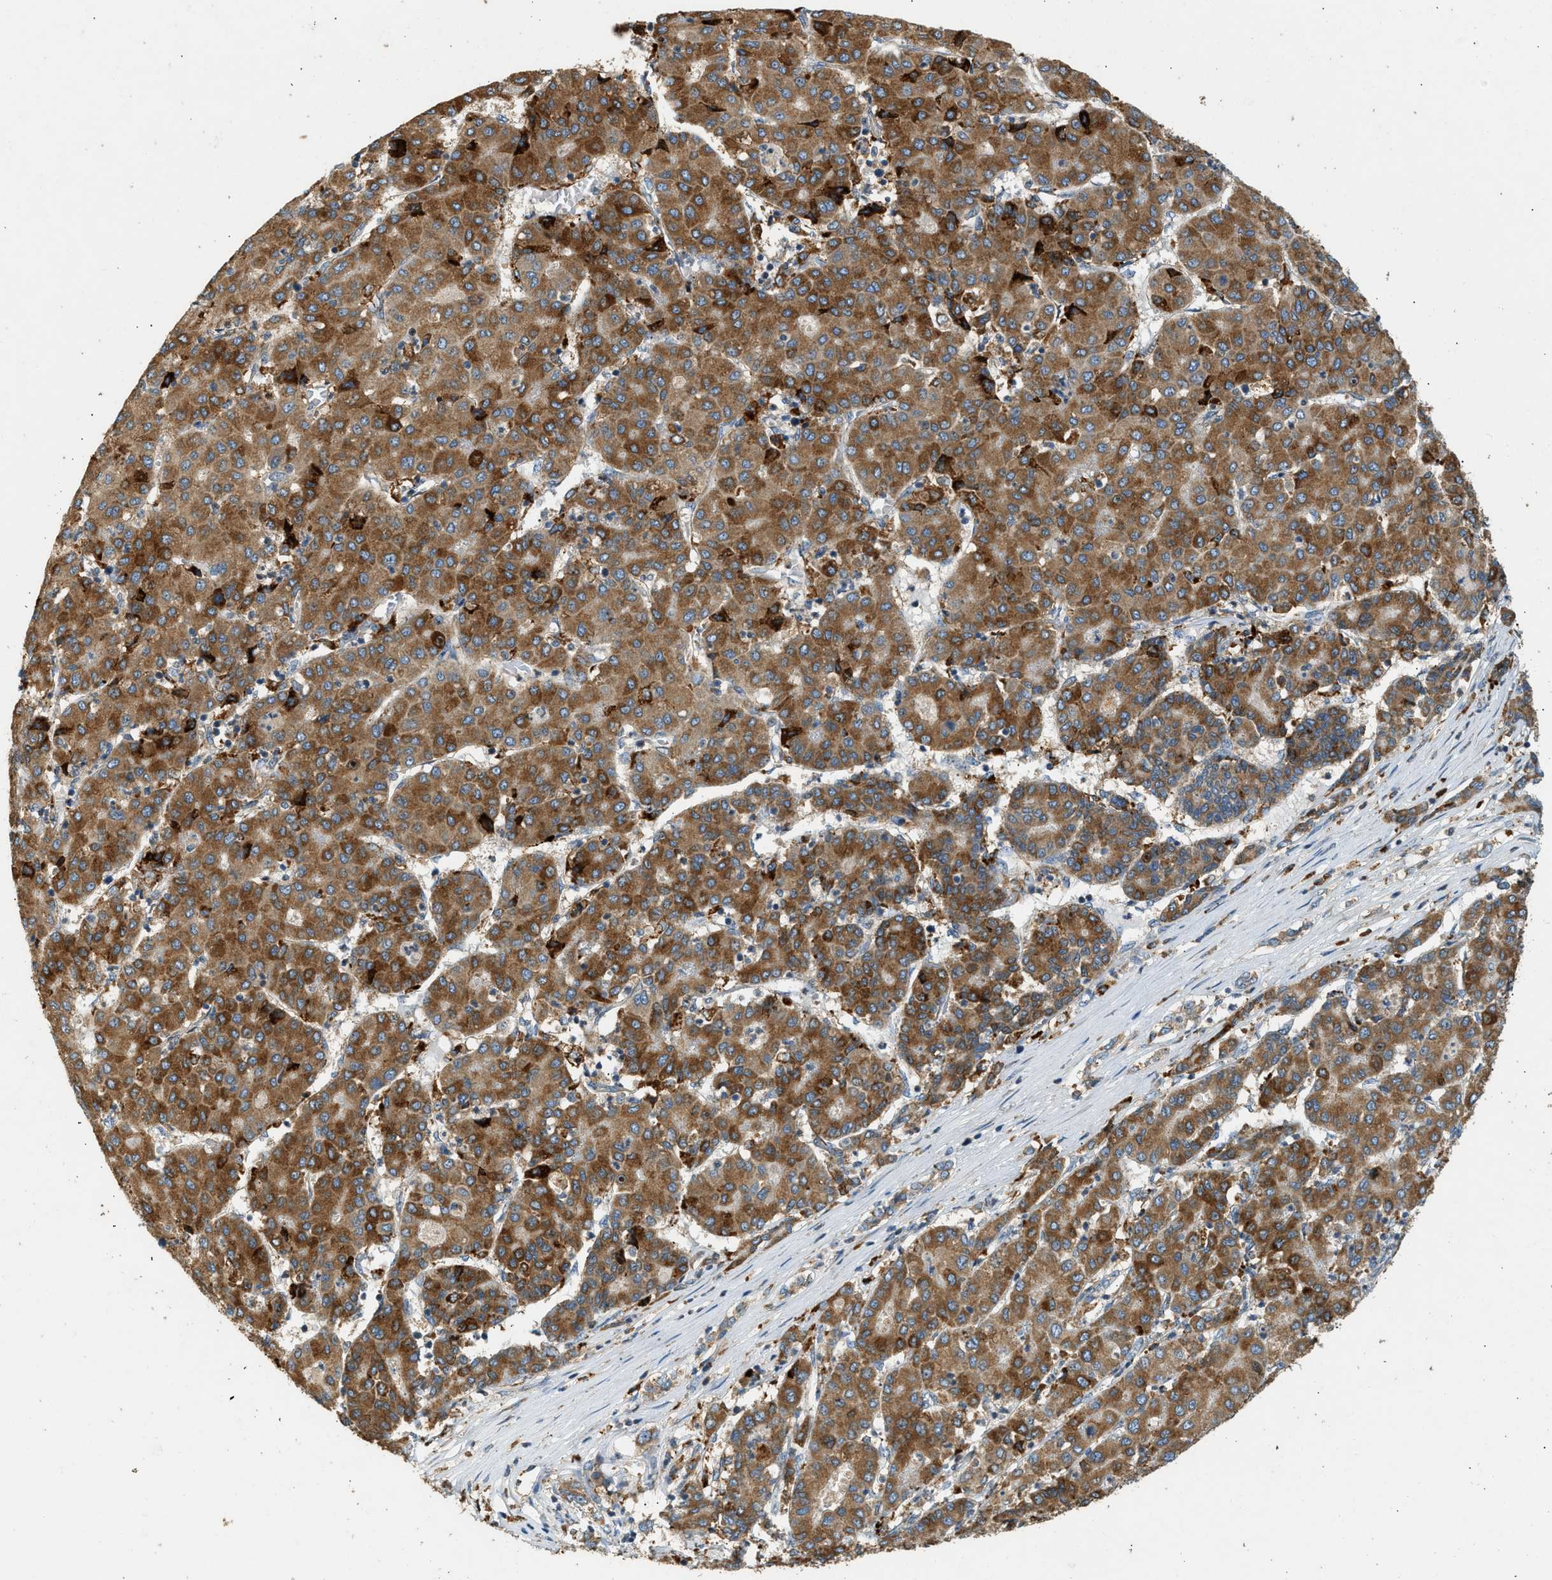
{"staining": {"intensity": "moderate", "quantity": ">75%", "location": "cytoplasmic/membranous"}, "tissue": "liver cancer", "cell_type": "Tumor cells", "image_type": "cancer", "snomed": [{"axis": "morphology", "description": "Carcinoma, Hepatocellular, NOS"}, {"axis": "topography", "description": "Liver"}], "caption": "Protein analysis of liver cancer tissue exhibits moderate cytoplasmic/membranous positivity in approximately >75% of tumor cells. (DAB (3,3'-diaminobenzidine) IHC, brown staining for protein, blue staining for nuclei).", "gene": "CTSB", "patient": {"sex": "male", "age": 65}}